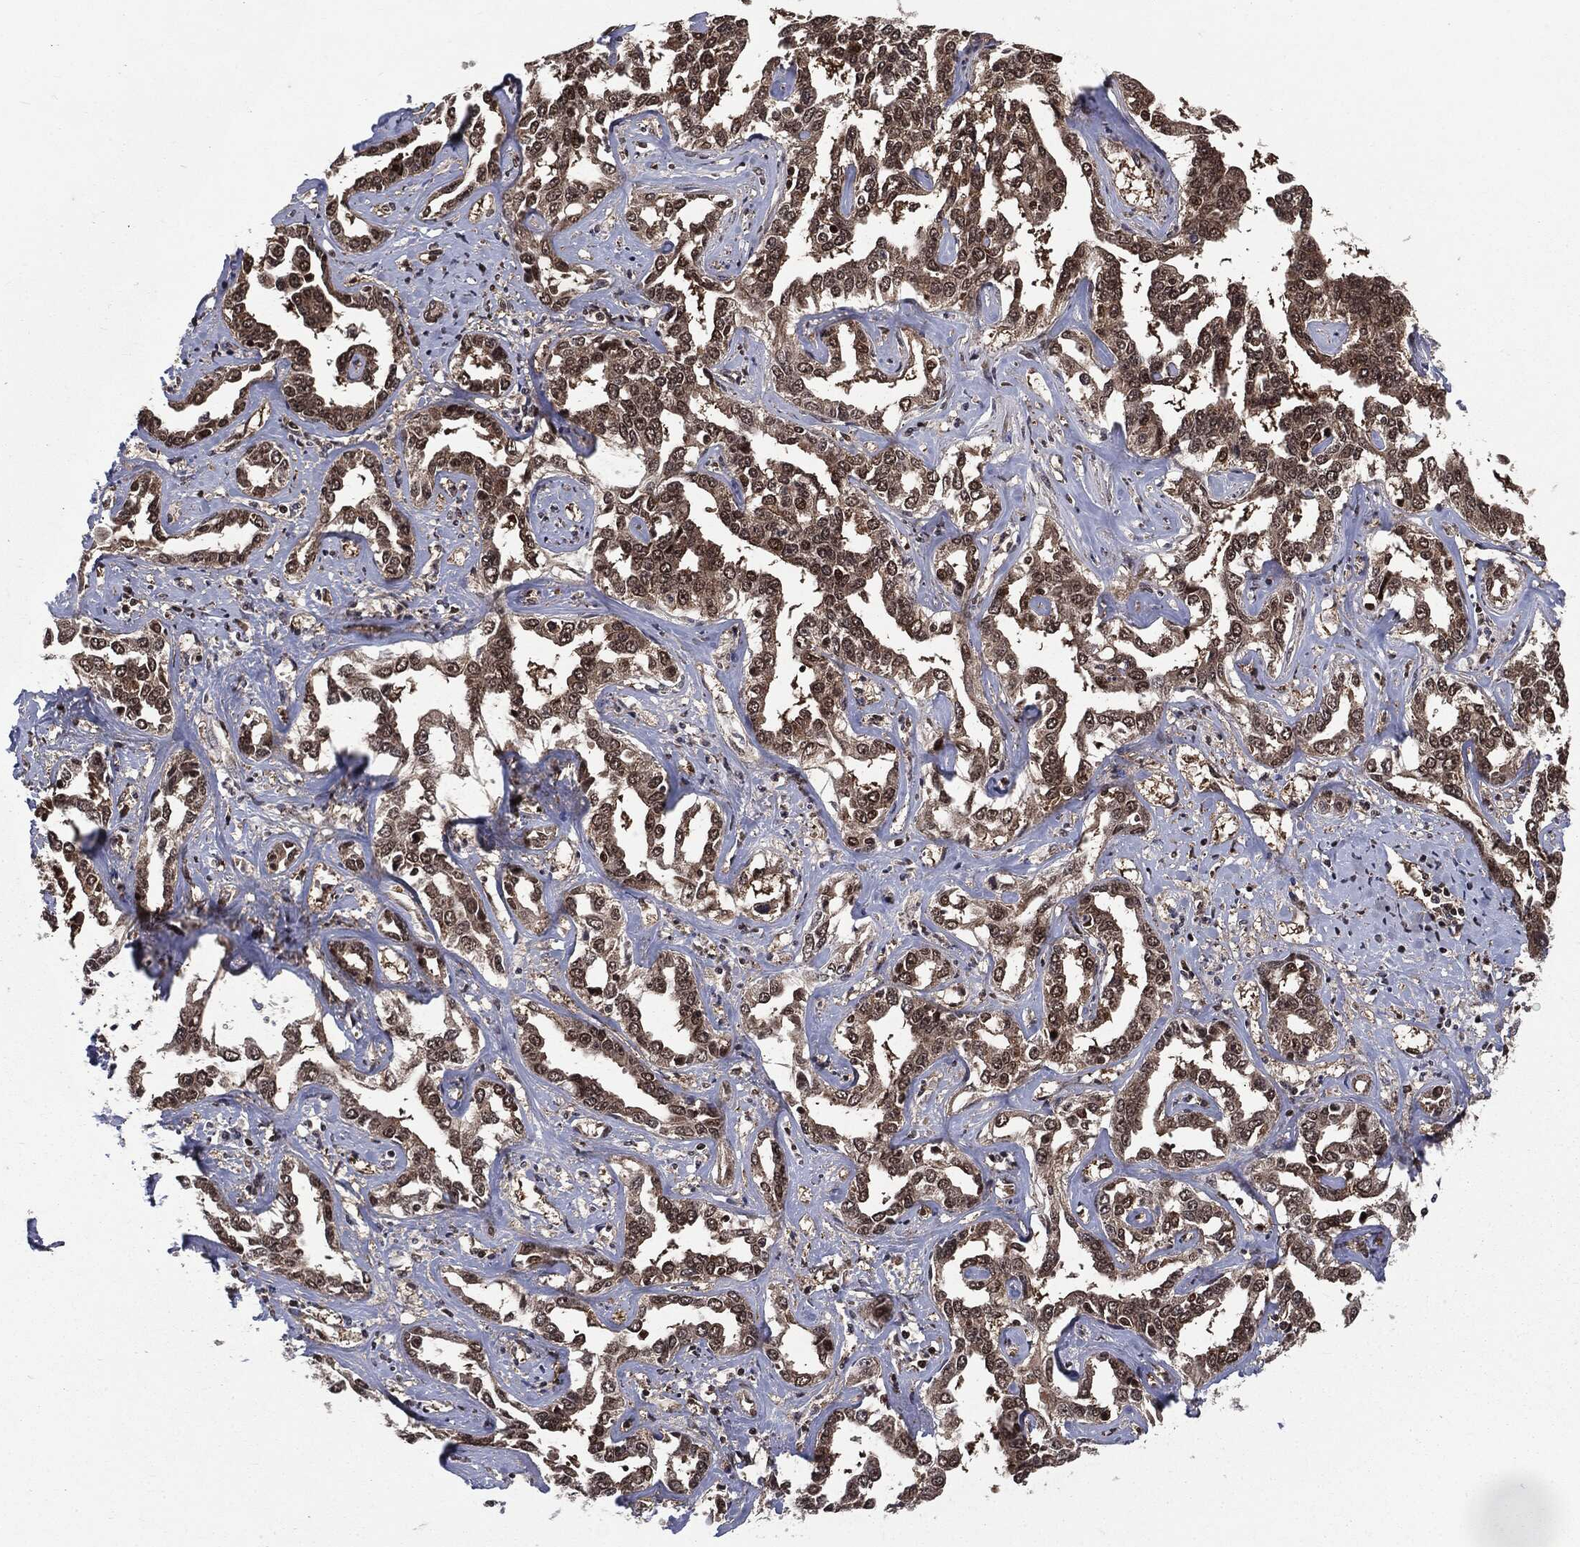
{"staining": {"intensity": "moderate", "quantity": ">75%", "location": "cytoplasmic/membranous,nuclear"}, "tissue": "liver cancer", "cell_type": "Tumor cells", "image_type": "cancer", "snomed": [{"axis": "morphology", "description": "Cholangiocarcinoma"}, {"axis": "topography", "description": "Liver"}], "caption": "DAB immunohistochemical staining of human liver cancer (cholangiocarcinoma) displays moderate cytoplasmic/membranous and nuclear protein expression in about >75% of tumor cells.", "gene": "PTPA", "patient": {"sex": "male", "age": 59}}